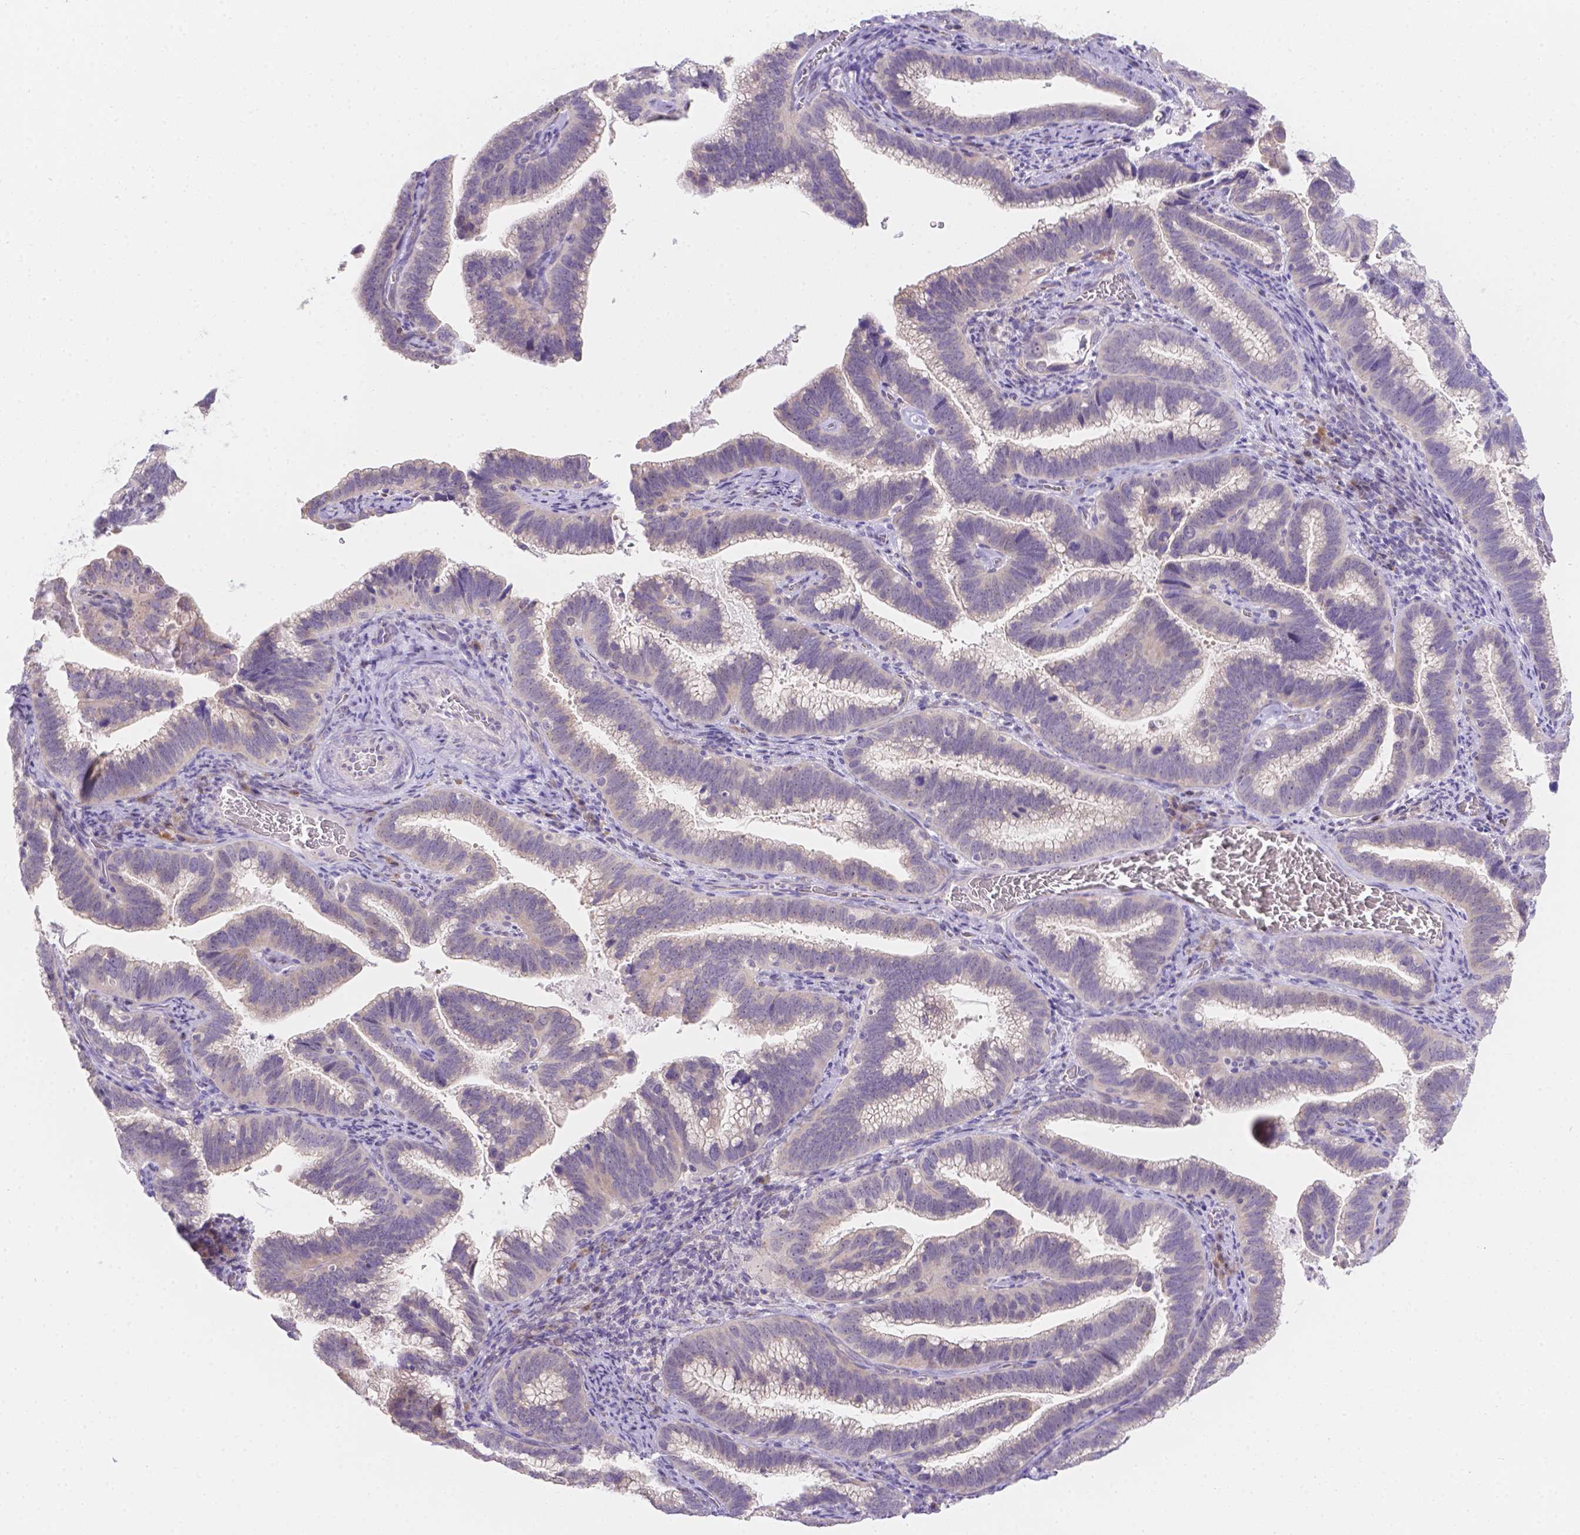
{"staining": {"intensity": "negative", "quantity": "none", "location": "none"}, "tissue": "cervical cancer", "cell_type": "Tumor cells", "image_type": "cancer", "snomed": [{"axis": "morphology", "description": "Adenocarcinoma, NOS"}, {"axis": "topography", "description": "Cervix"}], "caption": "Immunohistochemistry micrograph of neoplastic tissue: cervical cancer stained with DAB exhibits no significant protein expression in tumor cells.", "gene": "CD96", "patient": {"sex": "female", "age": 61}}